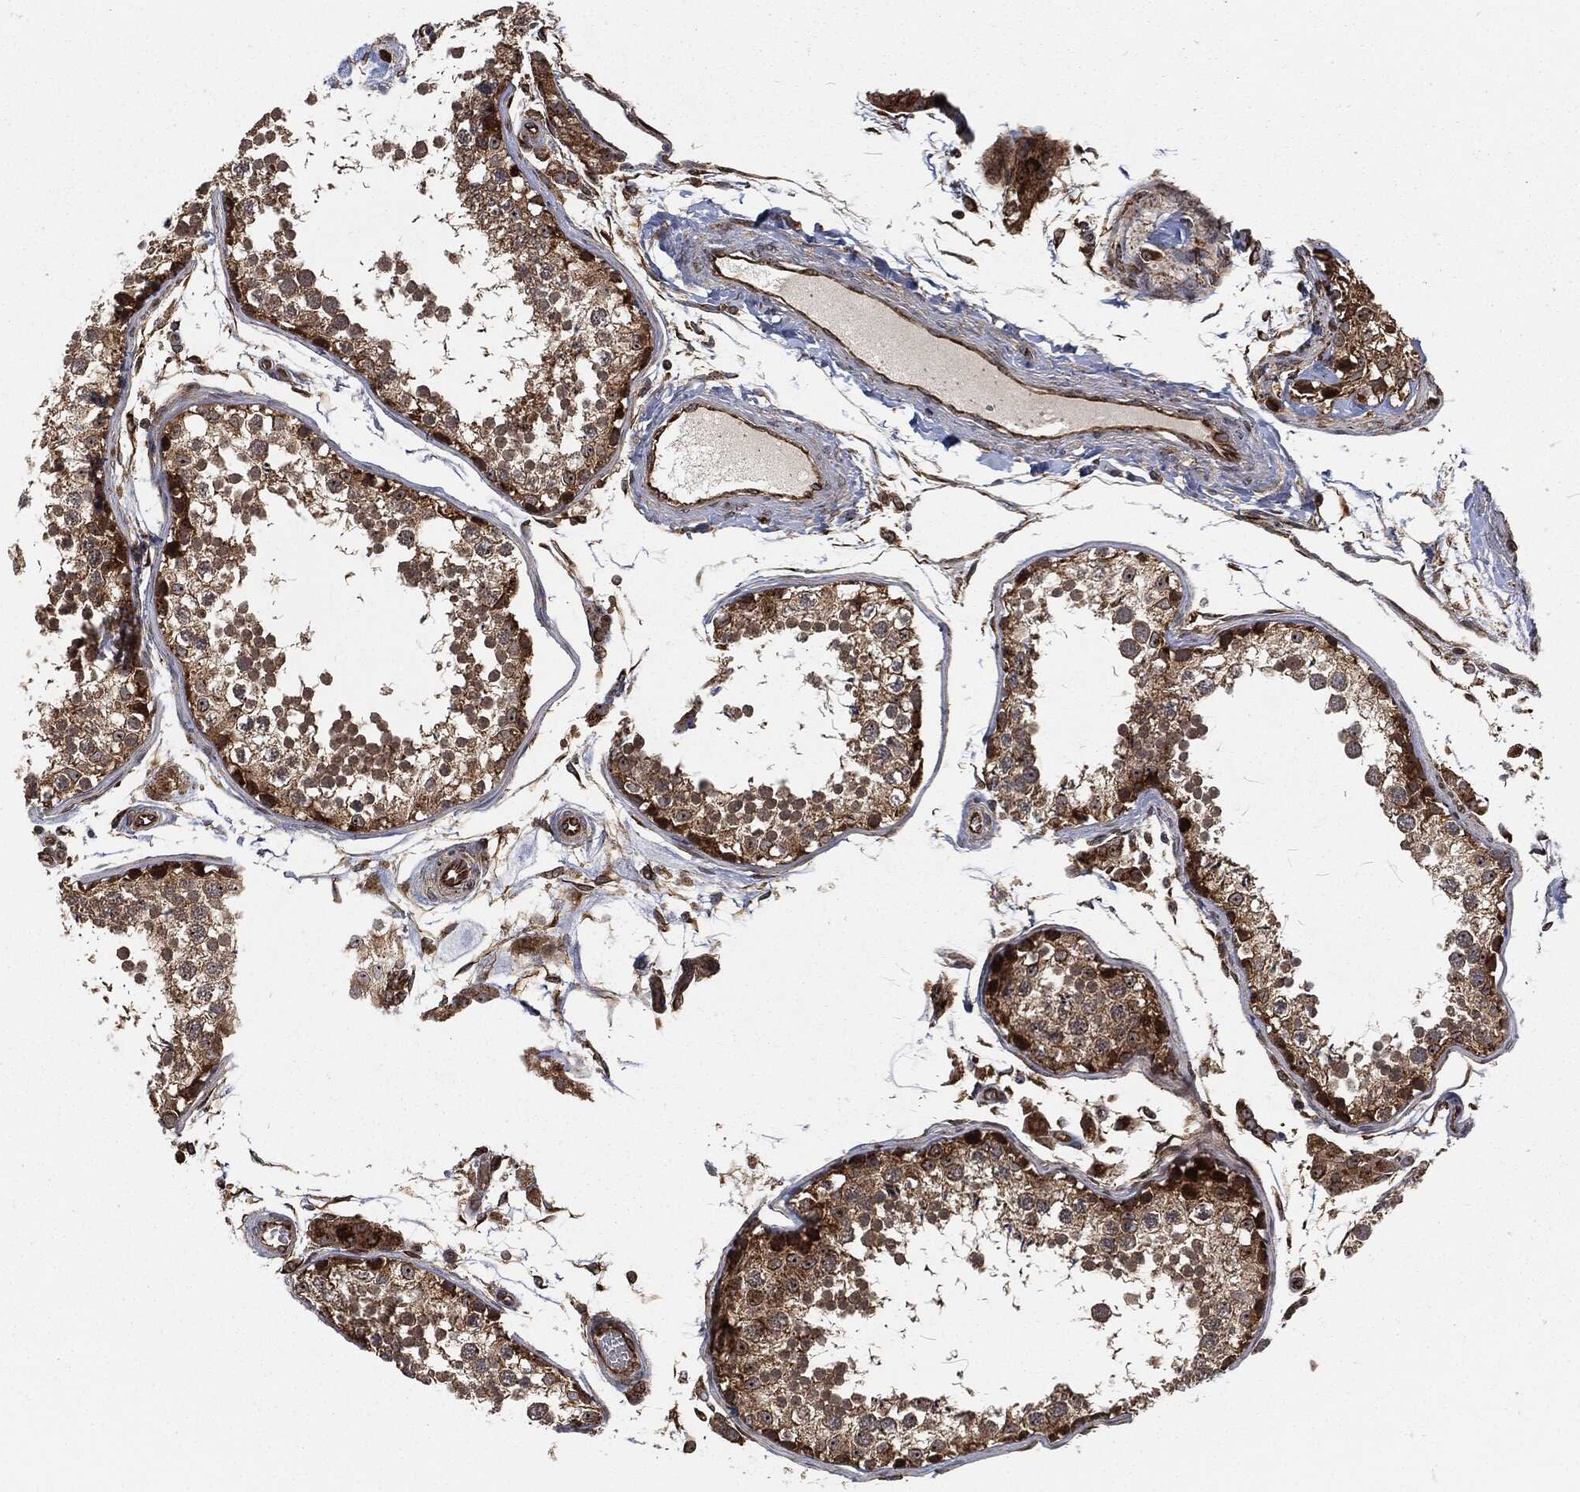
{"staining": {"intensity": "moderate", "quantity": ">75%", "location": "cytoplasmic/membranous"}, "tissue": "testis", "cell_type": "Cells in seminiferous ducts", "image_type": "normal", "snomed": [{"axis": "morphology", "description": "Normal tissue, NOS"}, {"axis": "topography", "description": "Testis"}], "caption": "Immunohistochemistry histopathology image of benign testis stained for a protein (brown), which reveals medium levels of moderate cytoplasmic/membranous expression in approximately >75% of cells in seminiferous ducts.", "gene": "RFTN1", "patient": {"sex": "male", "age": 29}}